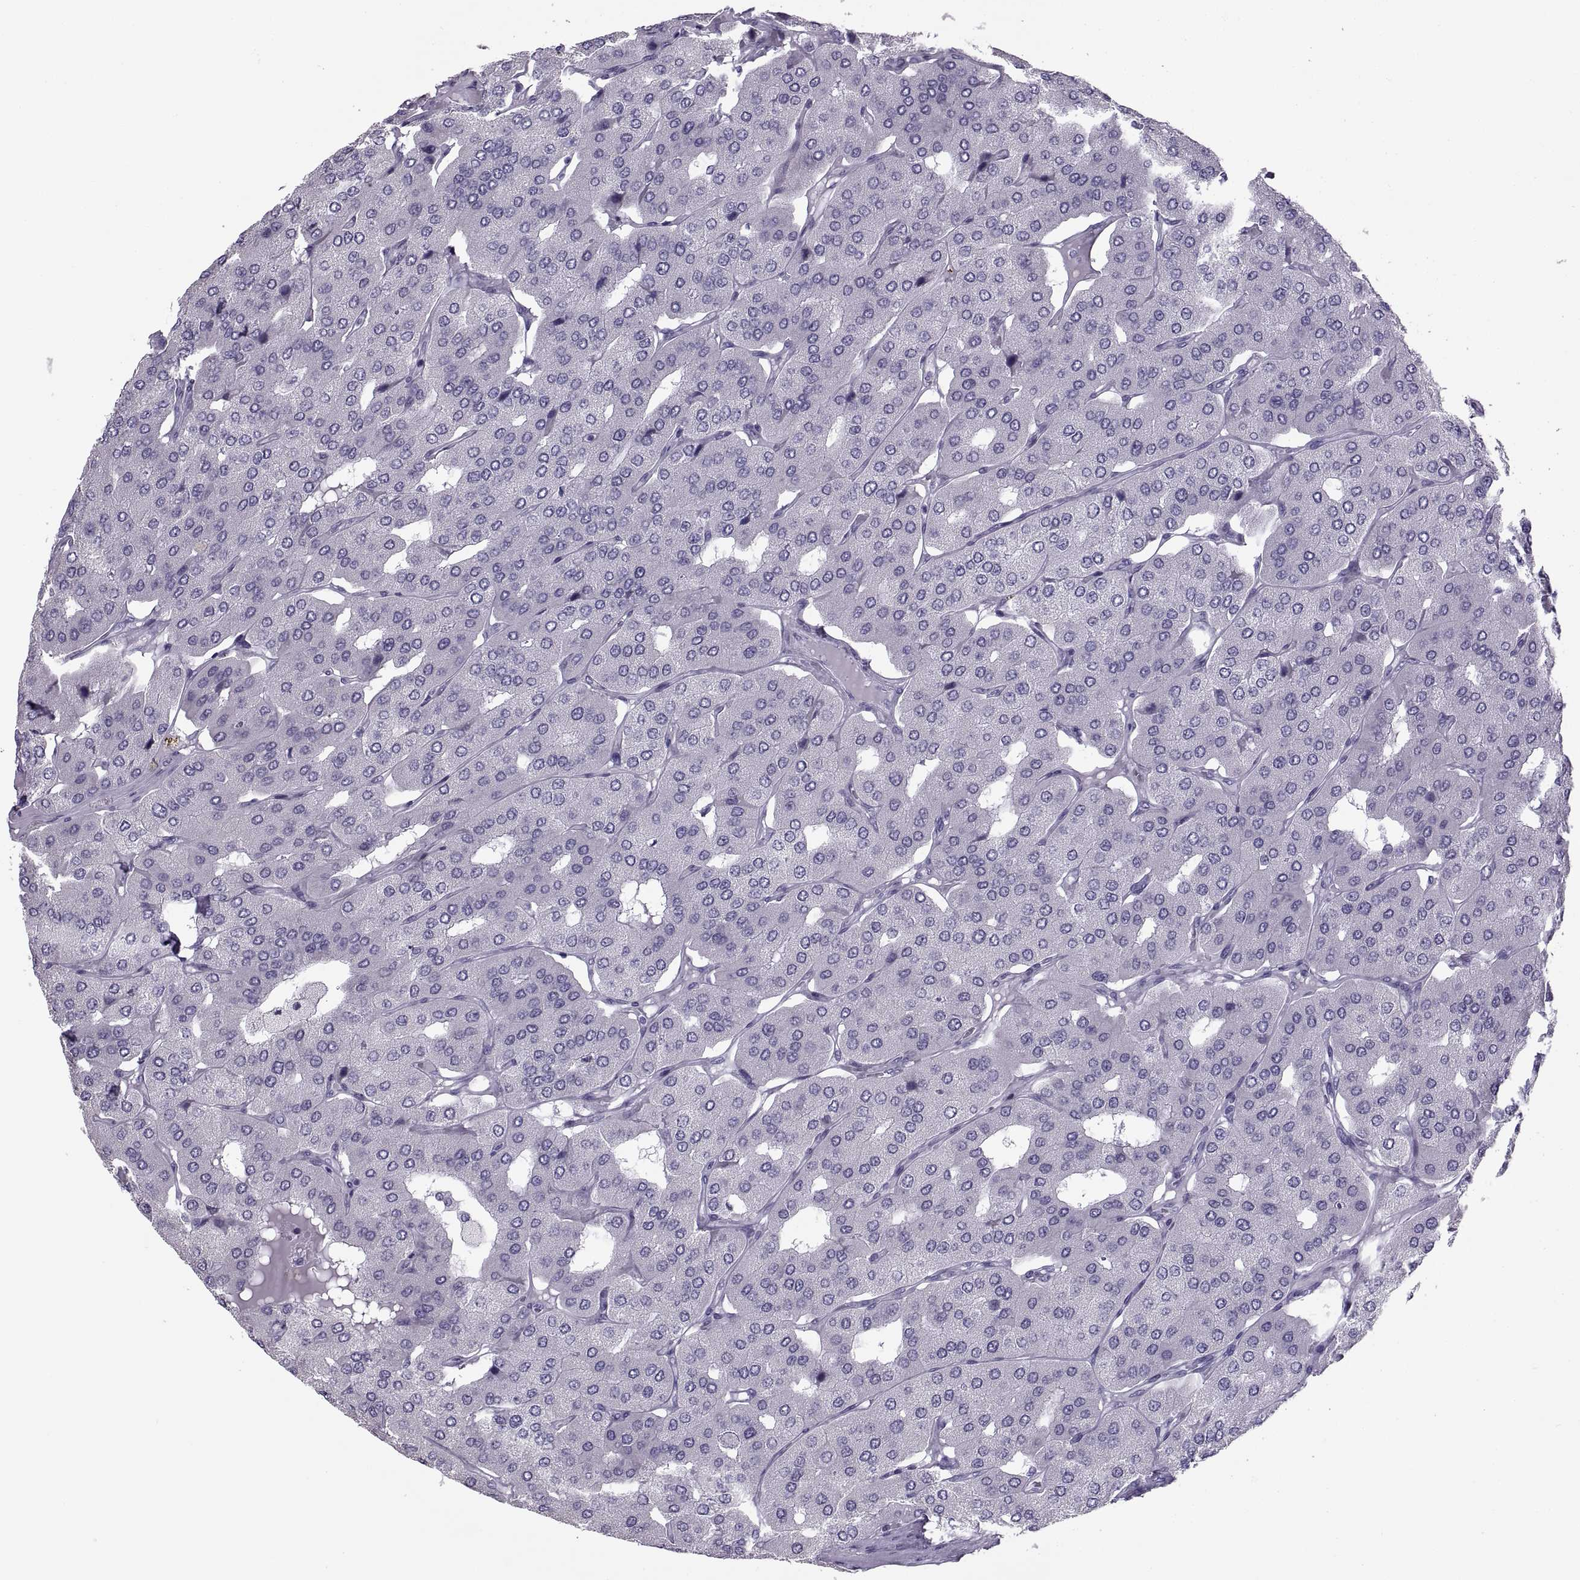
{"staining": {"intensity": "negative", "quantity": "none", "location": "none"}, "tissue": "parathyroid gland", "cell_type": "Glandular cells", "image_type": "normal", "snomed": [{"axis": "morphology", "description": "Normal tissue, NOS"}, {"axis": "morphology", "description": "Adenoma, NOS"}, {"axis": "topography", "description": "Parathyroid gland"}], "caption": "DAB immunohistochemical staining of unremarkable parathyroid gland demonstrates no significant positivity in glandular cells. (Stains: DAB IHC with hematoxylin counter stain, Microscopy: brightfield microscopy at high magnification).", "gene": "RLBP1", "patient": {"sex": "female", "age": 86}}